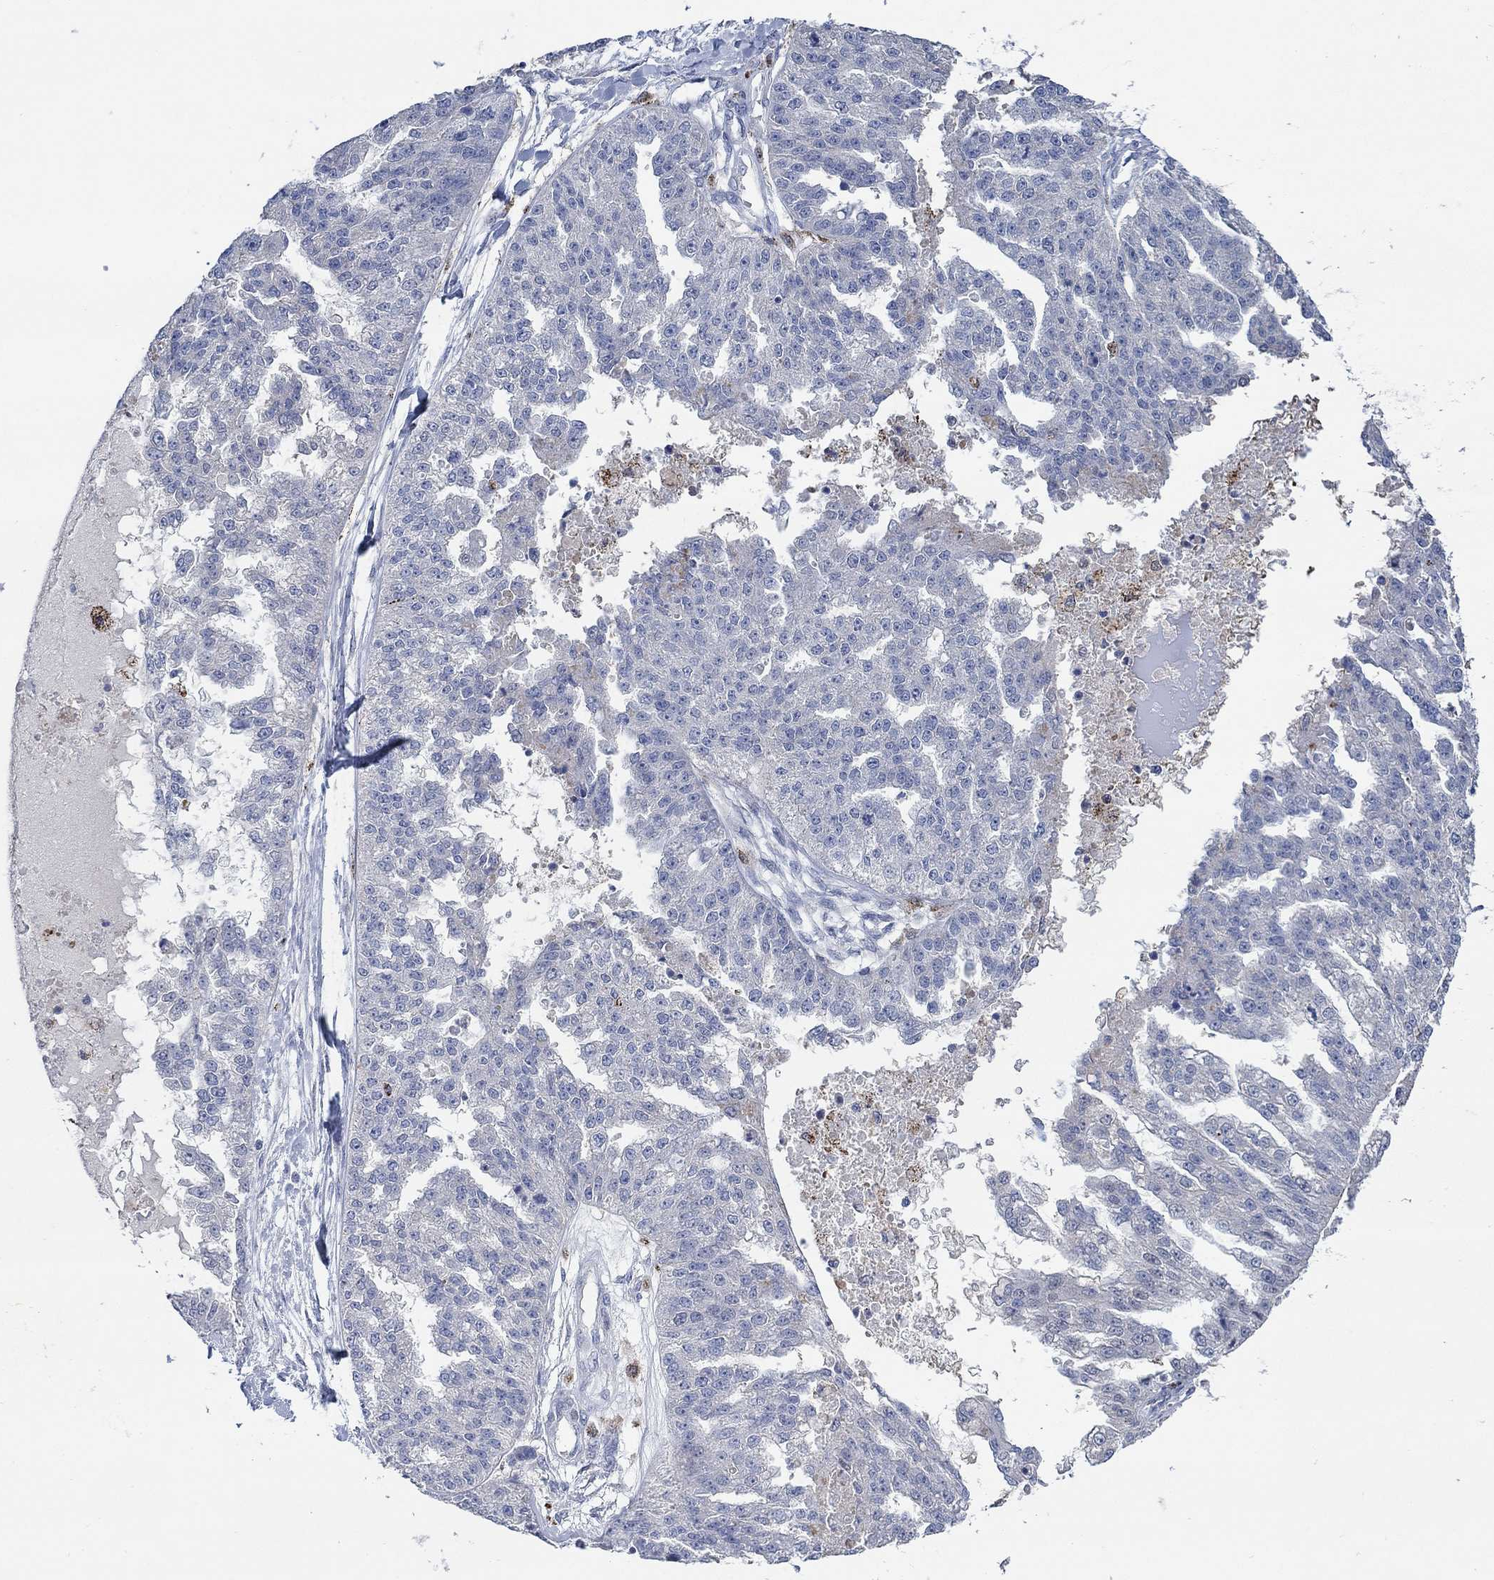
{"staining": {"intensity": "negative", "quantity": "none", "location": "none"}, "tissue": "ovarian cancer", "cell_type": "Tumor cells", "image_type": "cancer", "snomed": [{"axis": "morphology", "description": "Cystadenocarcinoma, serous, NOS"}, {"axis": "topography", "description": "Ovary"}], "caption": "Image shows no significant protein positivity in tumor cells of ovarian cancer (serous cystadenocarcinoma). Nuclei are stained in blue.", "gene": "MPP1", "patient": {"sex": "female", "age": 58}}